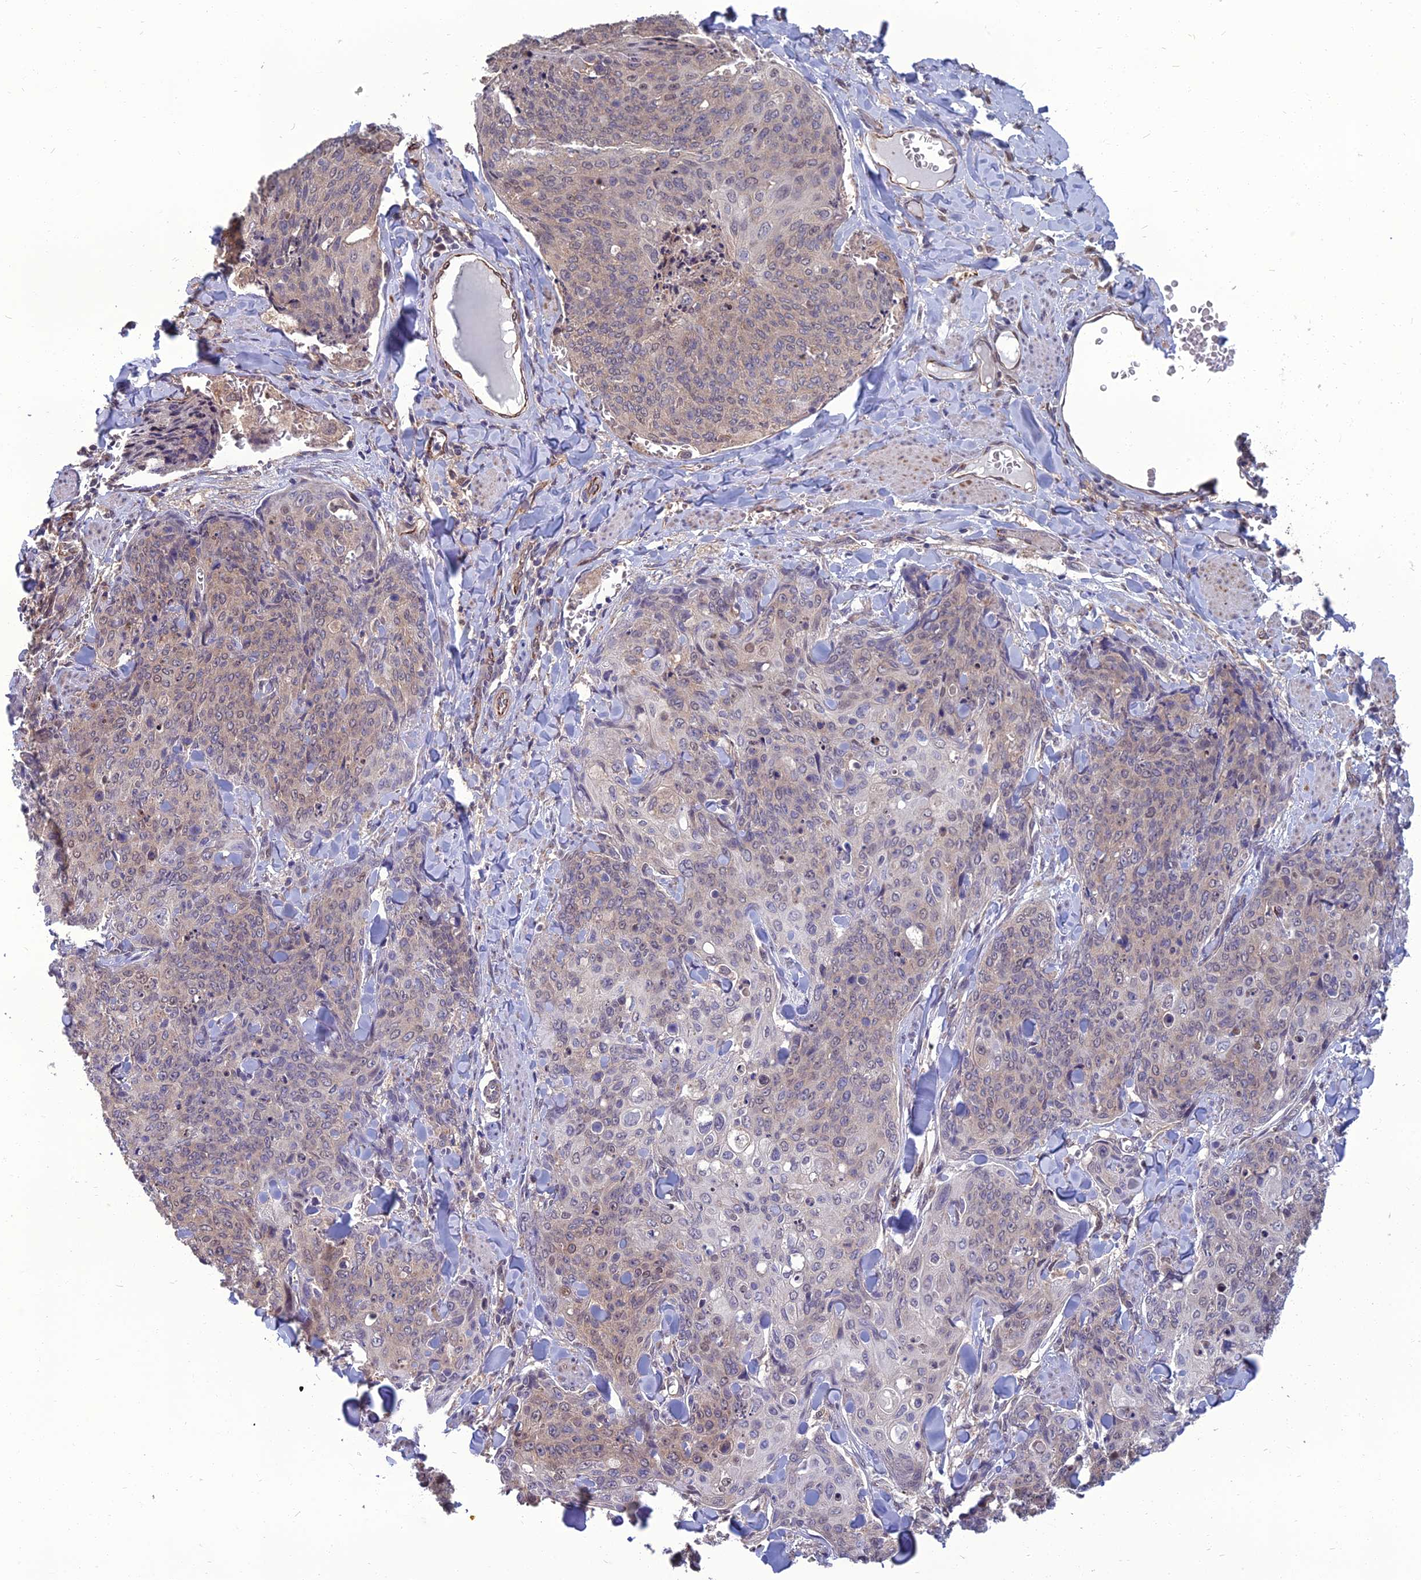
{"staining": {"intensity": "weak", "quantity": "<25%", "location": "cytoplasmic/membranous,nuclear"}, "tissue": "skin cancer", "cell_type": "Tumor cells", "image_type": "cancer", "snomed": [{"axis": "morphology", "description": "Squamous cell carcinoma, NOS"}, {"axis": "topography", "description": "Skin"}, {"axis": "topography", "description": "Vulva"}], "caption": "Immunohistochemistry (IHC) image of skin cancer stained for a protein (brown), which exhibits no staining in tumor cells.", "gene": "NR4A3", "patient": {"sex": "female", "age": 85}}